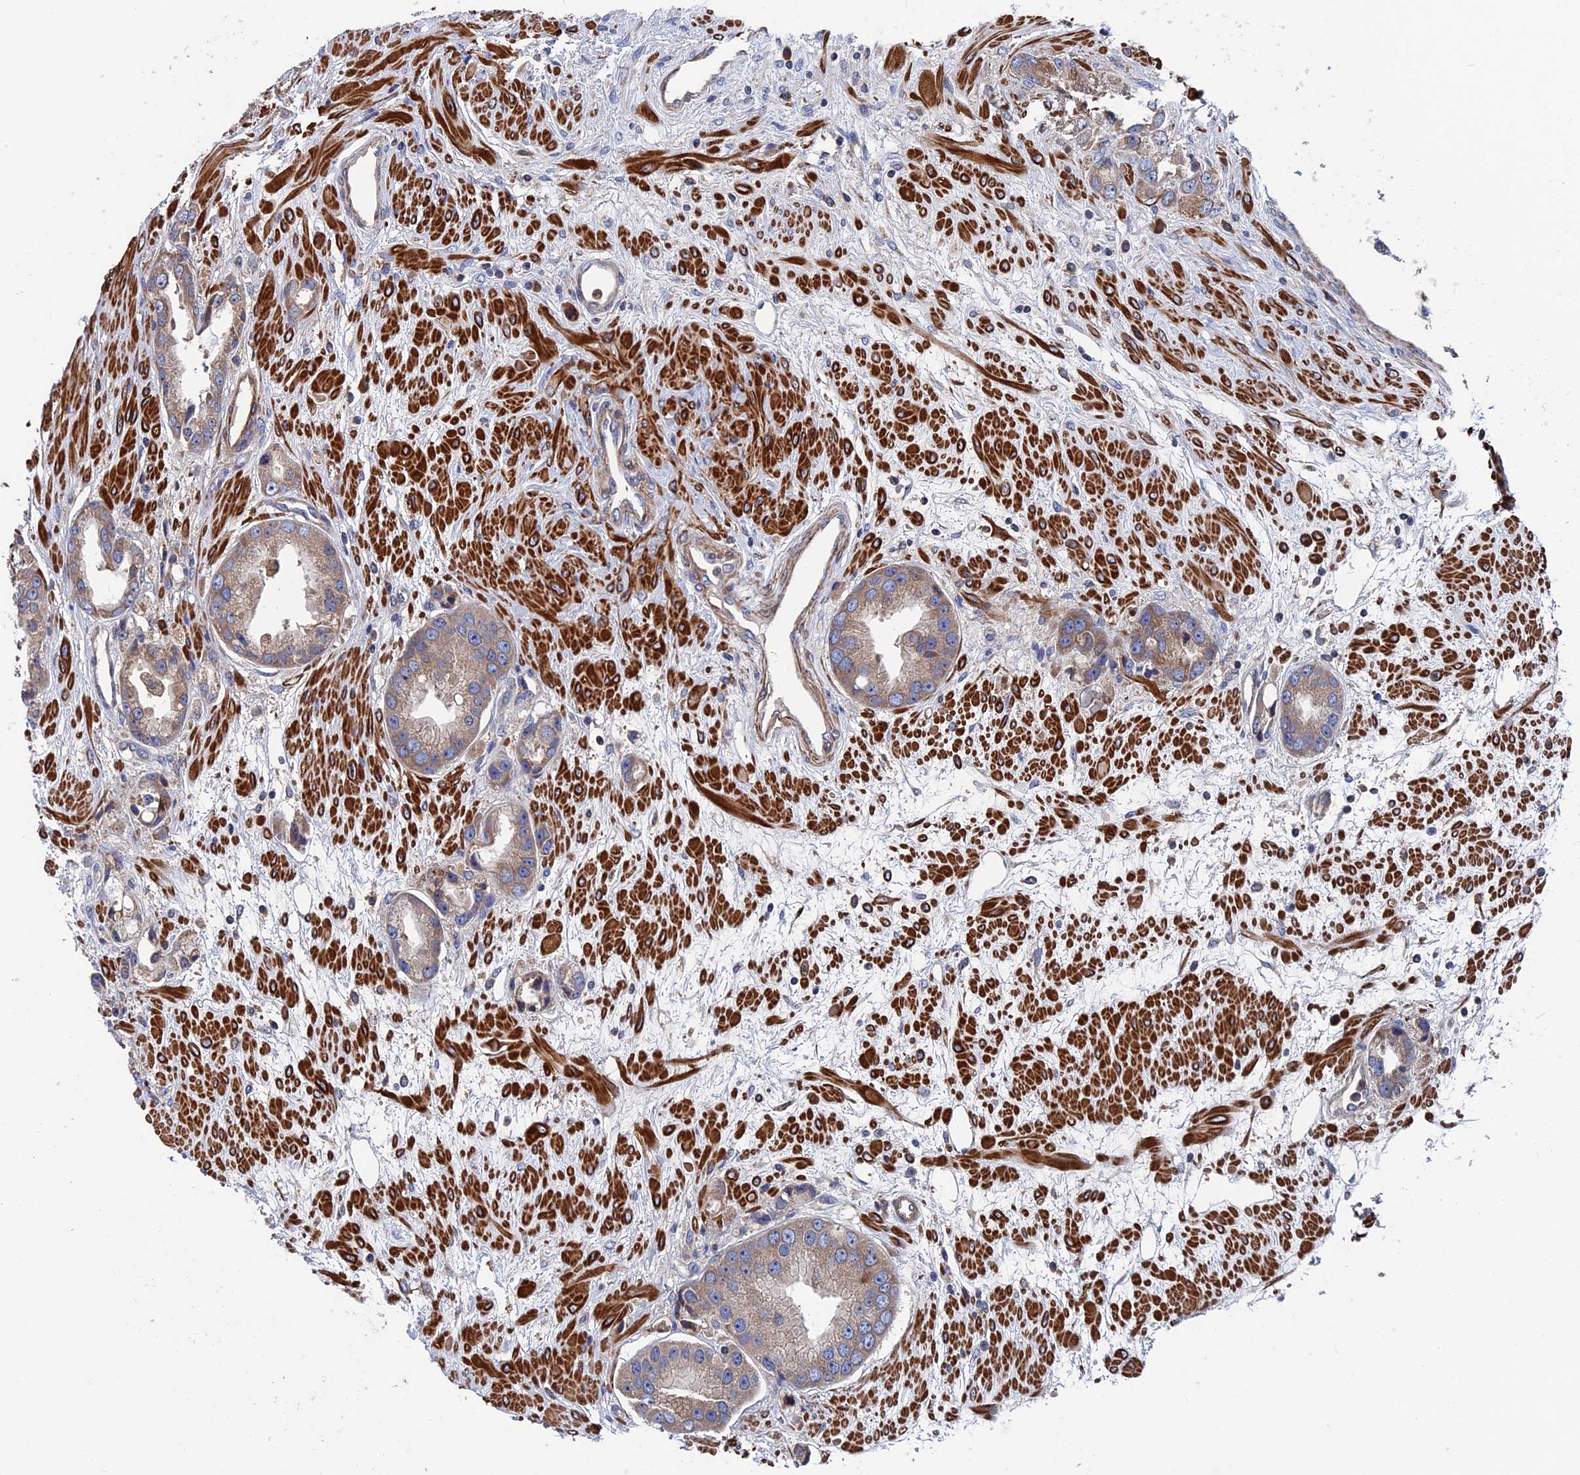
{"staining": {"intensity": "weak", "quantity": "25%-75%", "location": "cytoplasmic/membranous"}, "tissue": "prostate cancer", "cell_type": "Tumor cells", "image_type": "cancer", "snomed": [{"axis": "morphology", "description": "Adenocarcinoma, Low grade"}, {"axis": "topography", "description": "Prostate"}], "caption": "This is an image of immunohistochemistry (IHC) staining of prostate cancer (adenocarcinoma (low-grade)), which shows weak expression in the cytoplasmic/membranous of tumor cells.", "gene": "DNAJC3", "patient": {"sex": "male", "age": 67}}